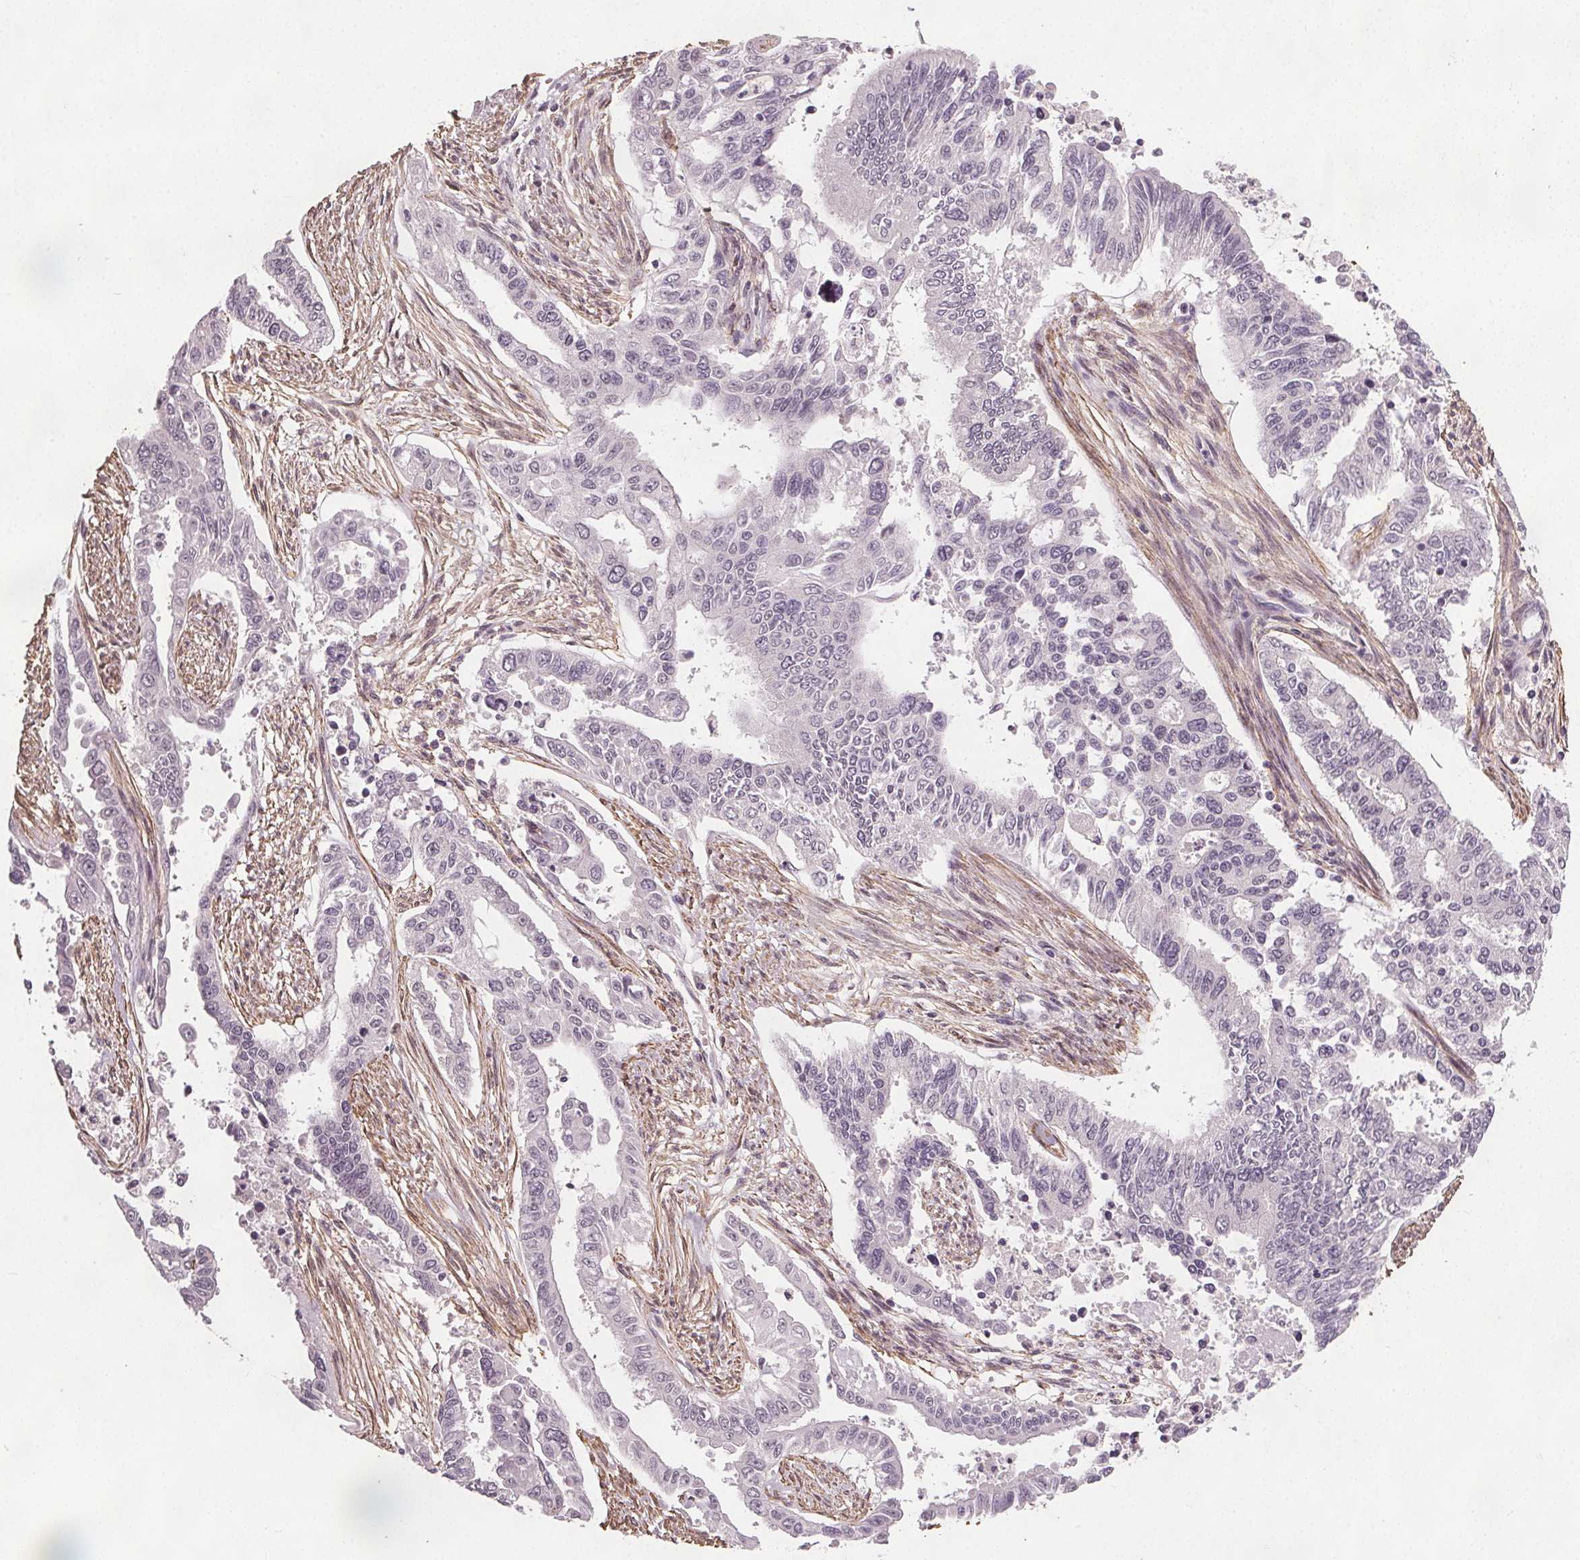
{"staining": {"intensity": "negative", "quantity": "none", "location": "none"}, "tissue": "endometrial cancer", "cell_type": "Tumor cells", "image_type": "cancer", "snomed": [{"axis": "morphology", "description": "Adenocarcinoma, NOS"}, {"axis": "topography", "description": "Uterus"}], "caption": "This micrograph is of endometrial cancer stained with IHC to label a protein in brown with the nuclei are counter-stained blue. There is no staining in tumor cells.", "gene": "PKP1", "patient": {"sex": "female", "age": 59}}